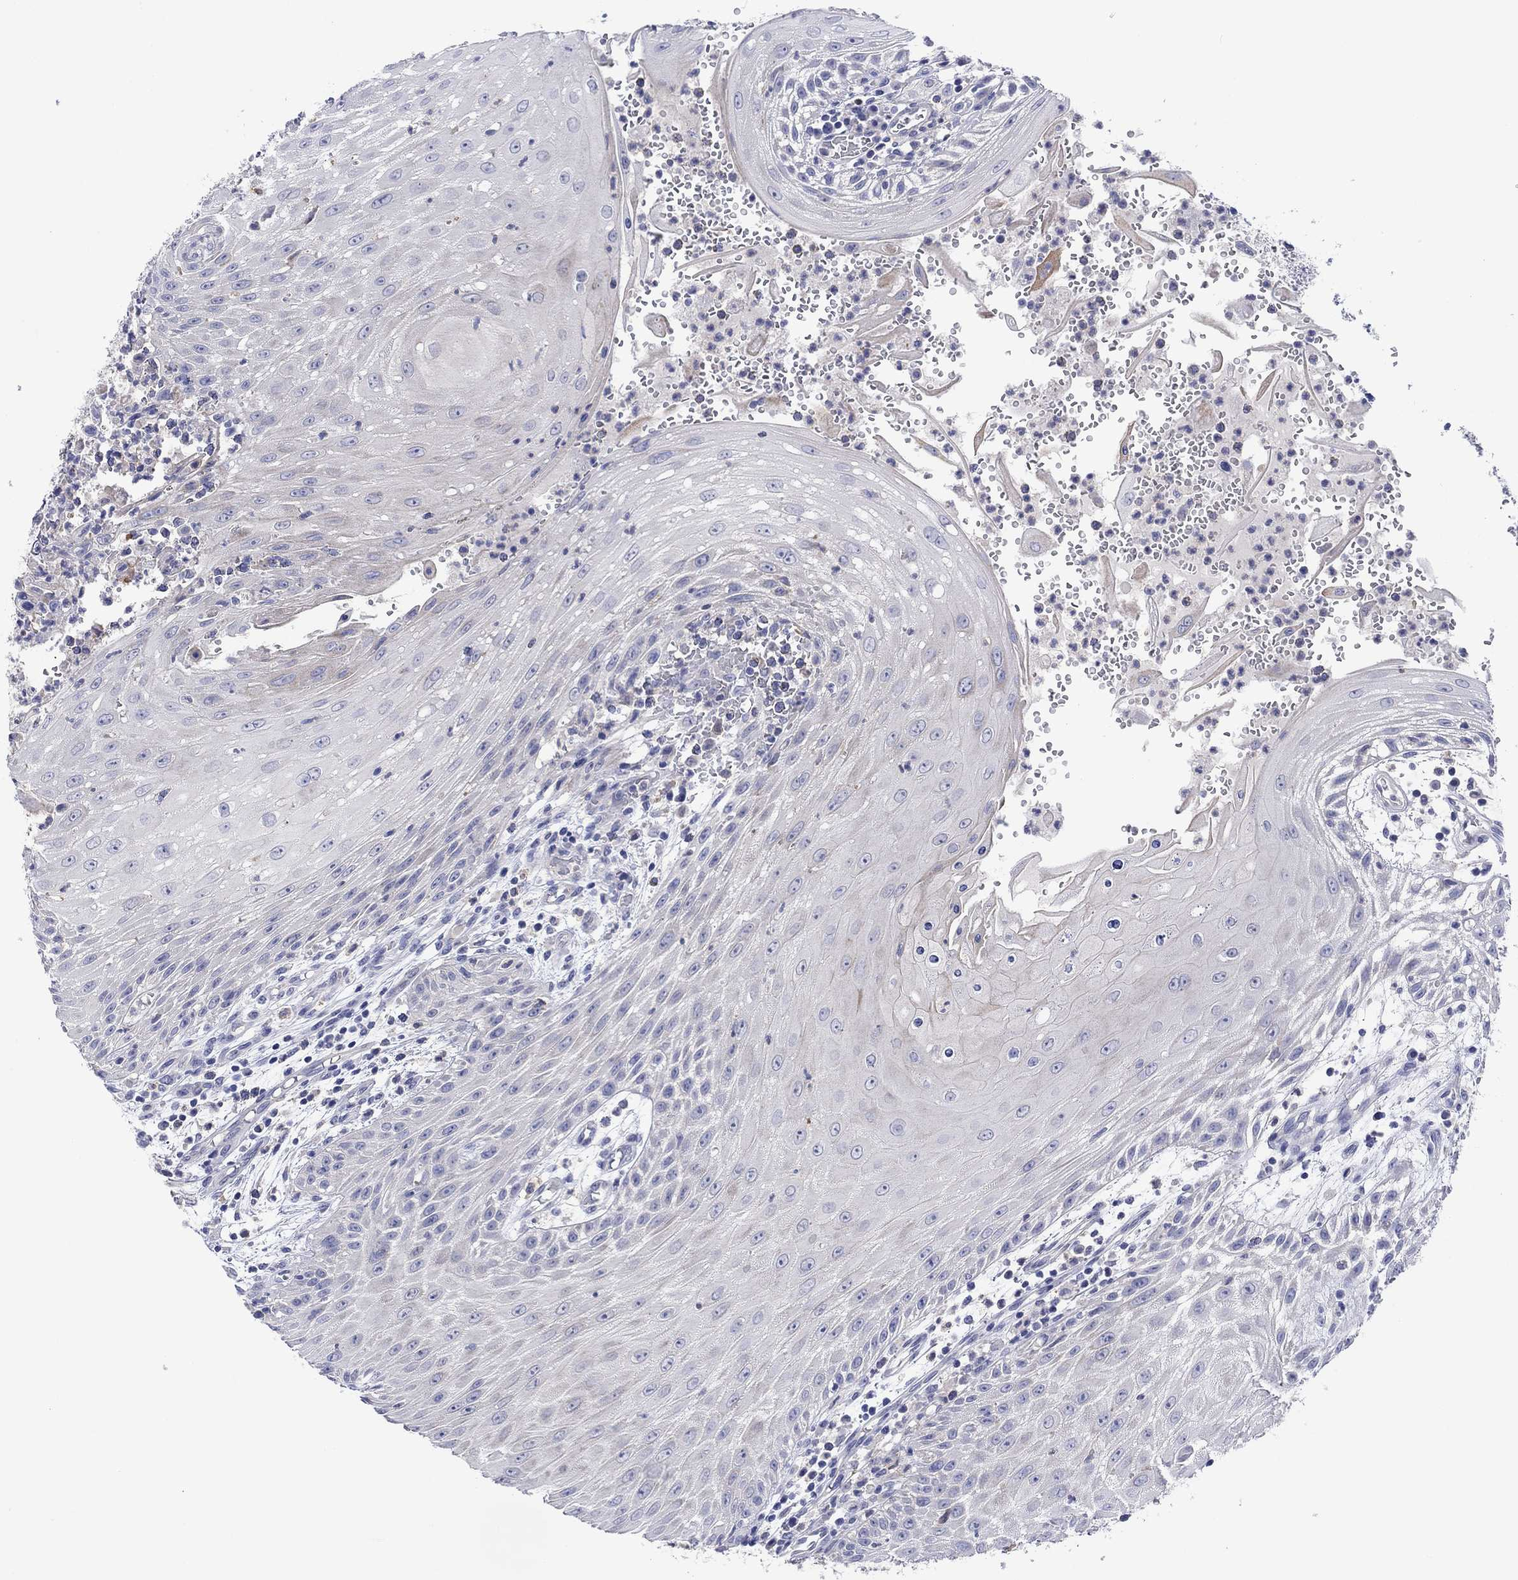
{"staining": {"intensity": "weak", "quantity": "<25%", "location": "cytoplasmic/membranous"}, "tissue": "head and neck cancer", "cell_type": "Tumor cells", "image_type": "cancer", "snomed": [{"axis": "morphology", "description": "Squamous cell carcinoma, NOS"}, {"axis": "topography", "description": "Oral tissue"}, {"axis": "topography", "description": "Head-Neck"}], "caption": "Immunohistochemistry (IHC) photomicrograph of head and neck squamous cell carcinoma stained for a protein (brown), which displays no positivity in tumor cells.", "gene": "HDC", "patient": {"sex": "male", "age": 58}}